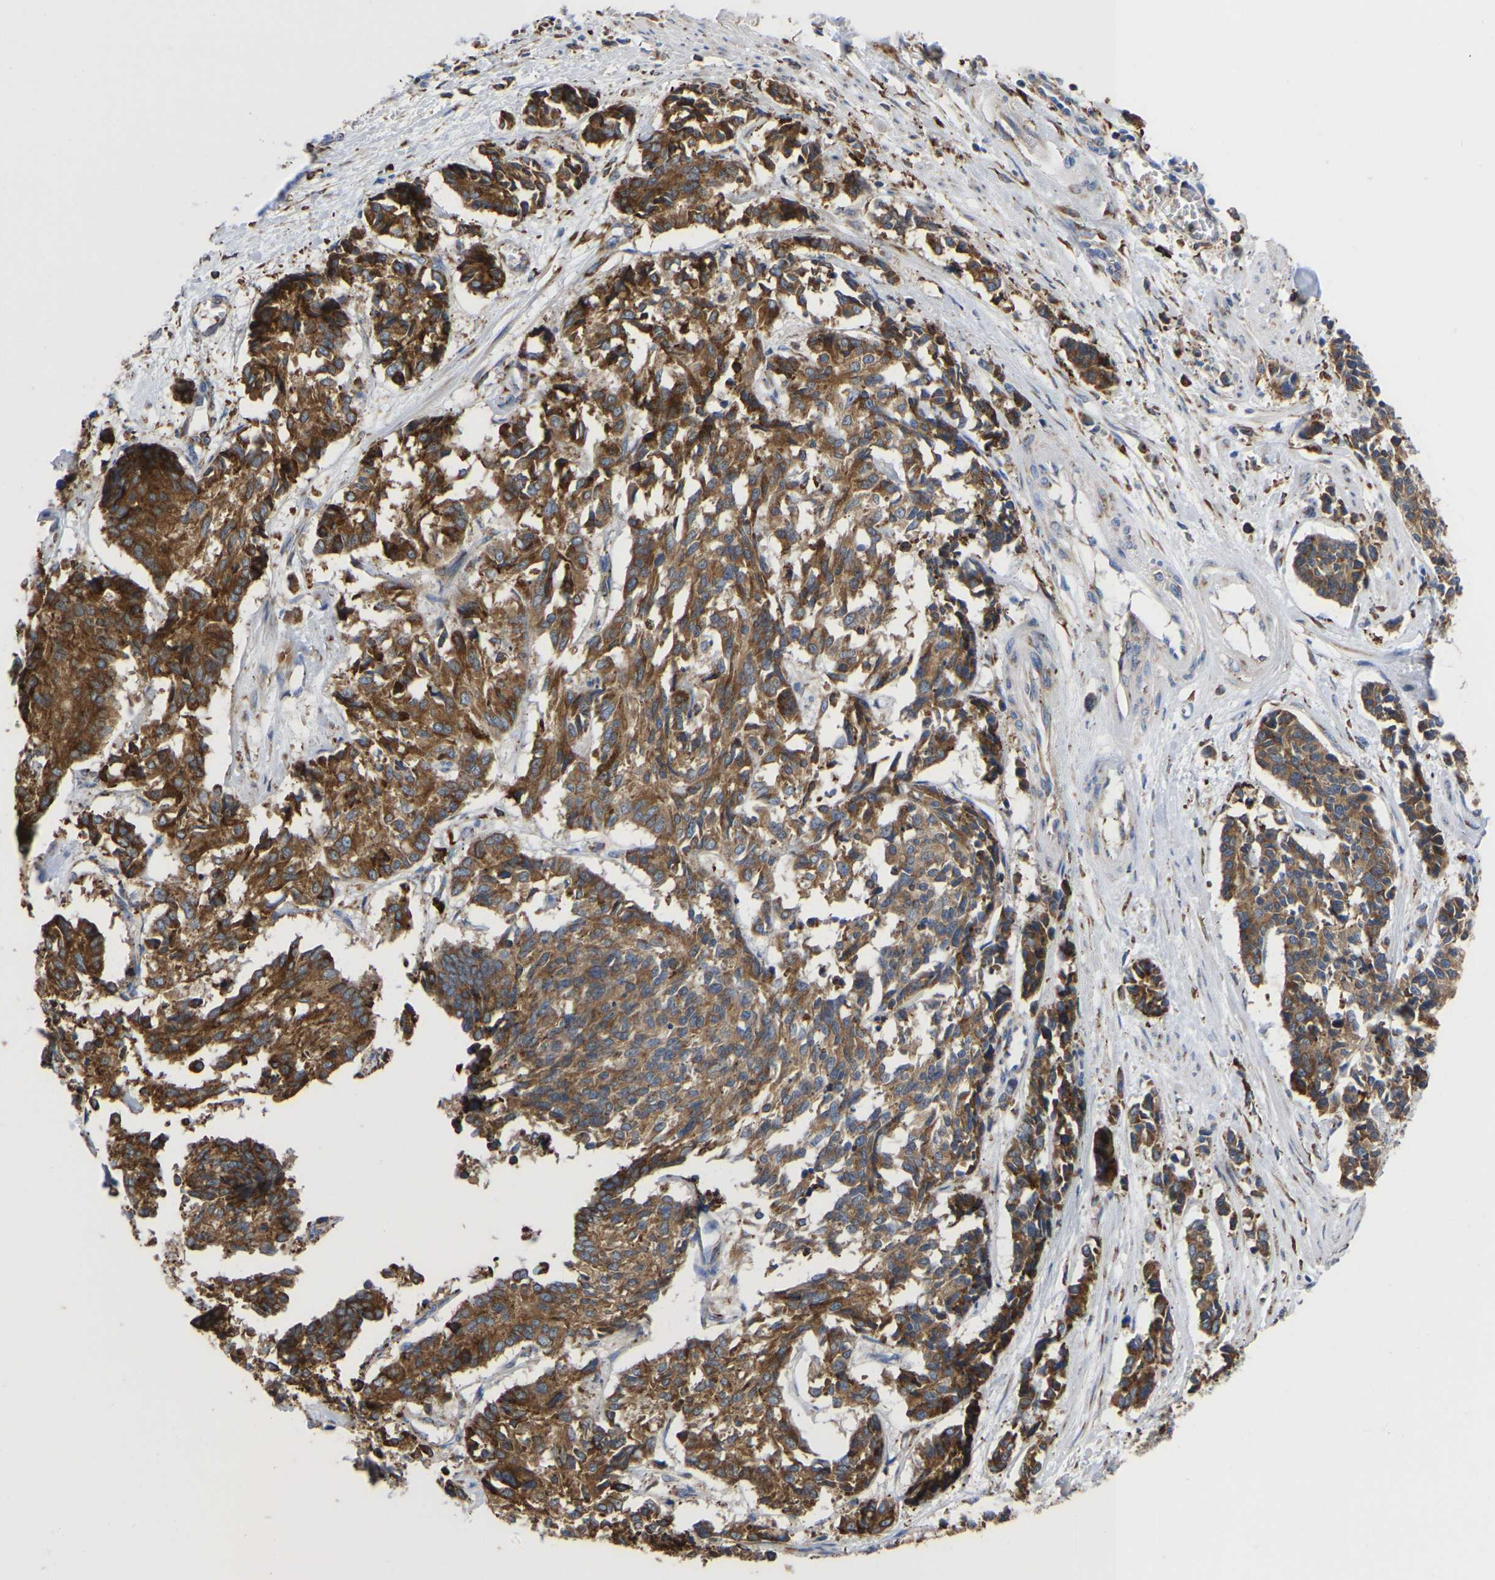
{"staining": {"intensity": "strong", "quantity": ">75%", "location": "cytoplasmic/membranous"}, "tissue": "cervical cancer", "cell_type": "Tumor cells", "image_type": "cancer", "snomed": [{"axis": "morphology", "description": "Squamous cell carcinoma, NOS"}, {"axis": "topography", "description": "Cervix"}], "caption": "Cervical cancer (squamous cell carcinoma) was stained to show a protein in brown. There is high levels of strong cytoplasmic/membranous staining in approximately >75% of tumor cells.", "gene": "P4HB", "patient": {"sex": "female", "age": 35}}